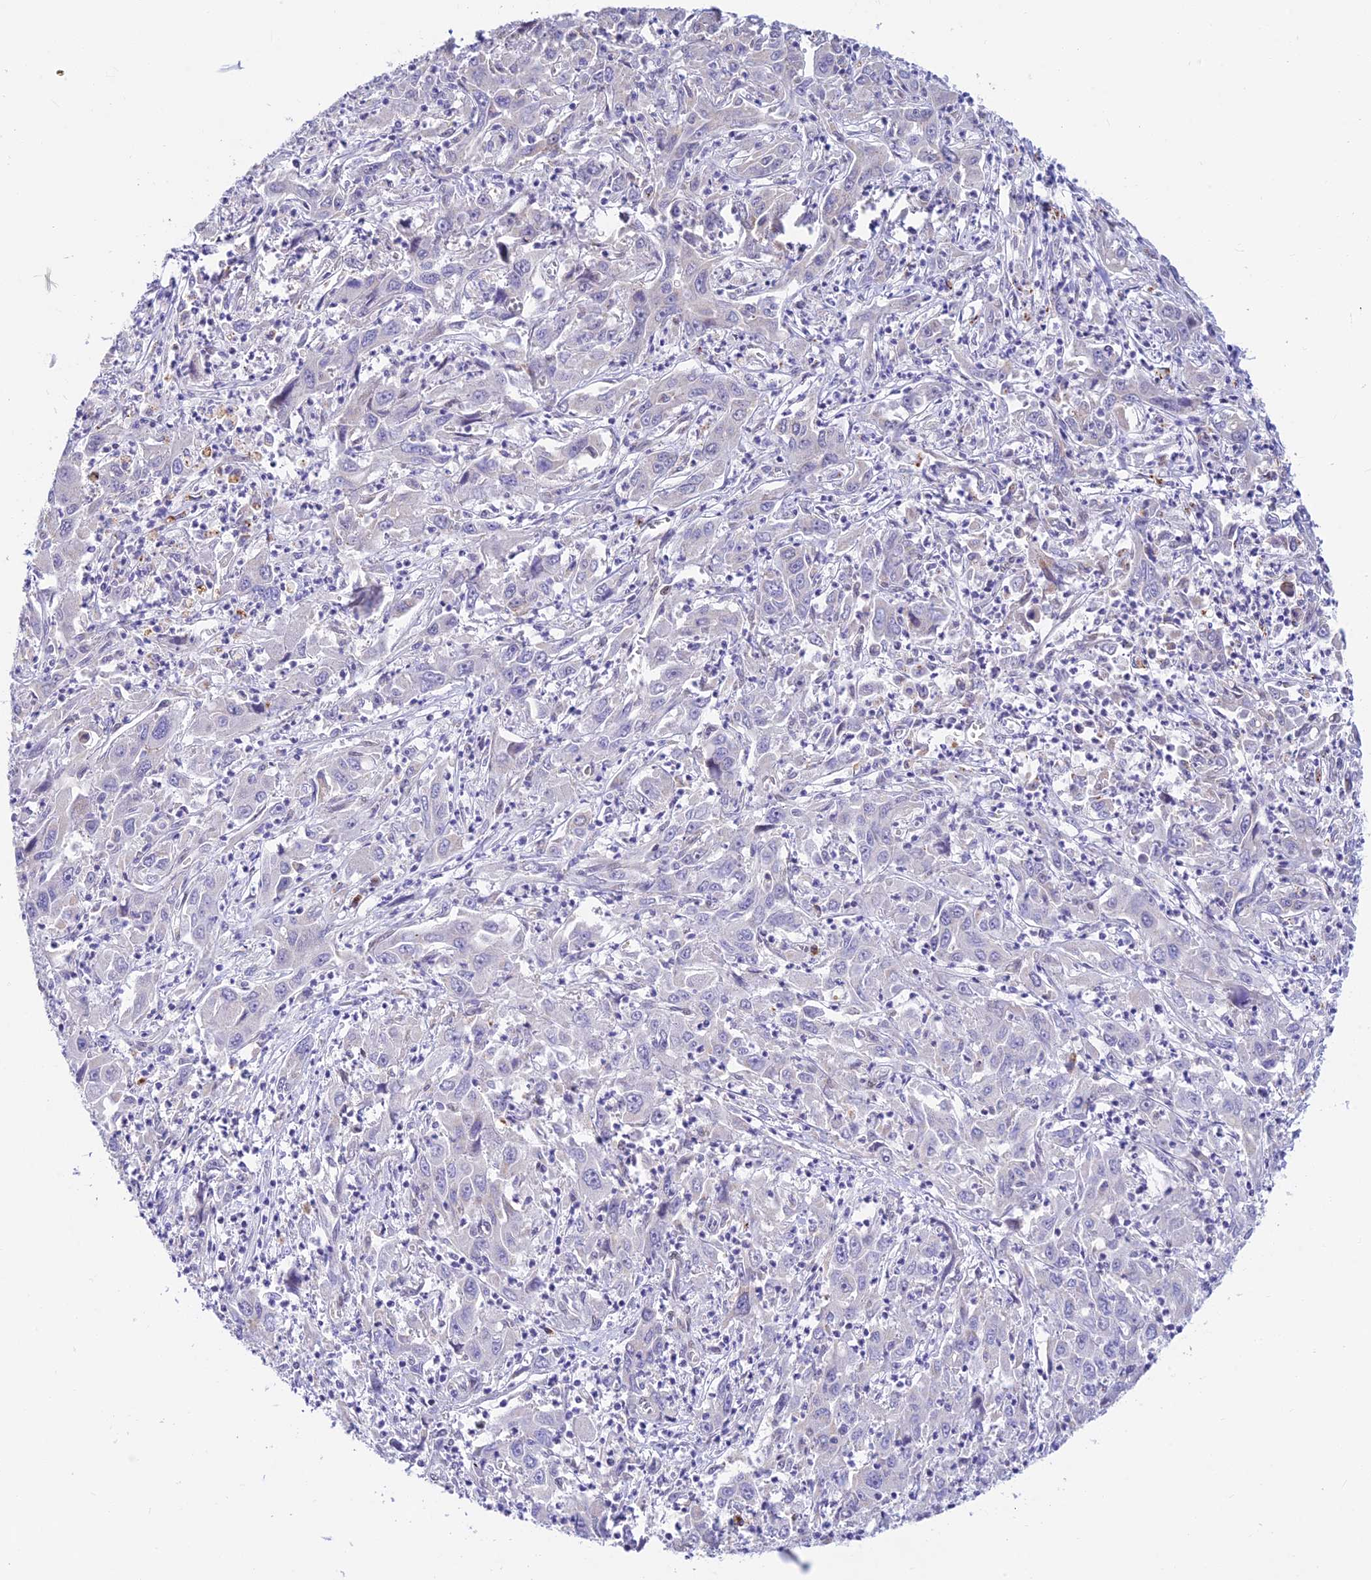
{"staining": {"intensity": "moderate", "quantity": "<25%", "location": "cytoplasmic/membranous"}, "tissue": "liver cancer", "cell_type": "Tumor cells", "image_type": "cancer", "snomed": [{"axis": "morphology", "description": "Carcinoma, Hepatocellular, NOS"}, {"axis": "topography", "description": "Liver"}], "caption": "The histopathology image displays a brown stain indicating the presence of a protein in the cytoplasmic/membranous of tumor cells in liver hepatocellular carcinoma.", "gene": "INKA1", "patient": {"sex": "male", "age": 63}}